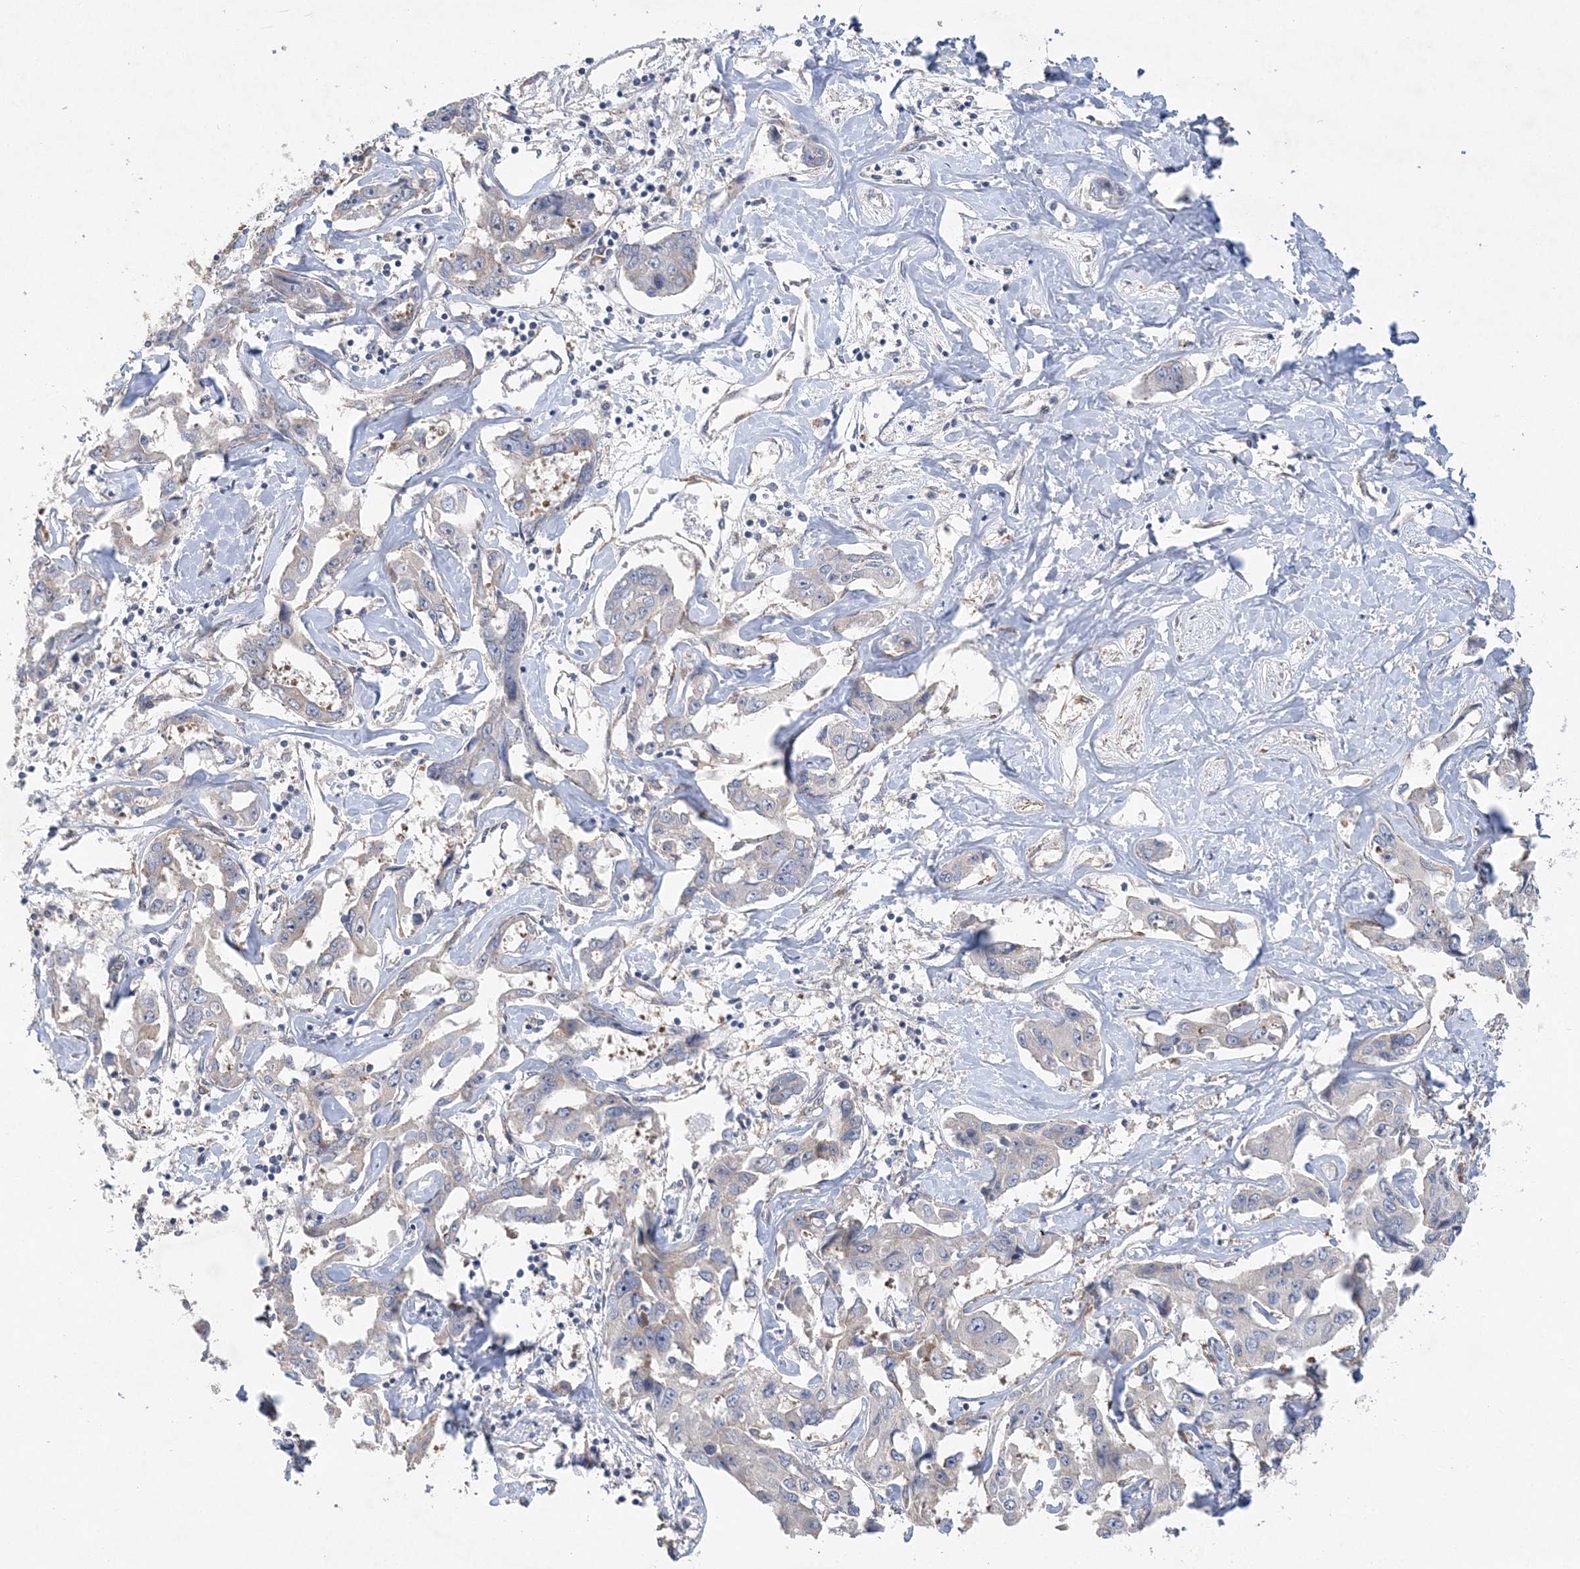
{"staining": {"intensity": "negative", "quantity": "none", "location": "none"}, "tissue": "liver cancer", "cell_type": "Tumor cells", "image_type": "cancer", "snomed": [{"axis": "morphology", "description": "Cholangiocarcinoma"}, {"axis": "topography", "description": "Liver"}], "caption": "Histopathology image shows no significant protein positivity in tumor cells of liver cholangiocarcinoma.", "gene": "MAP4K5", "patient": {"sex": "male", "age": 59}}